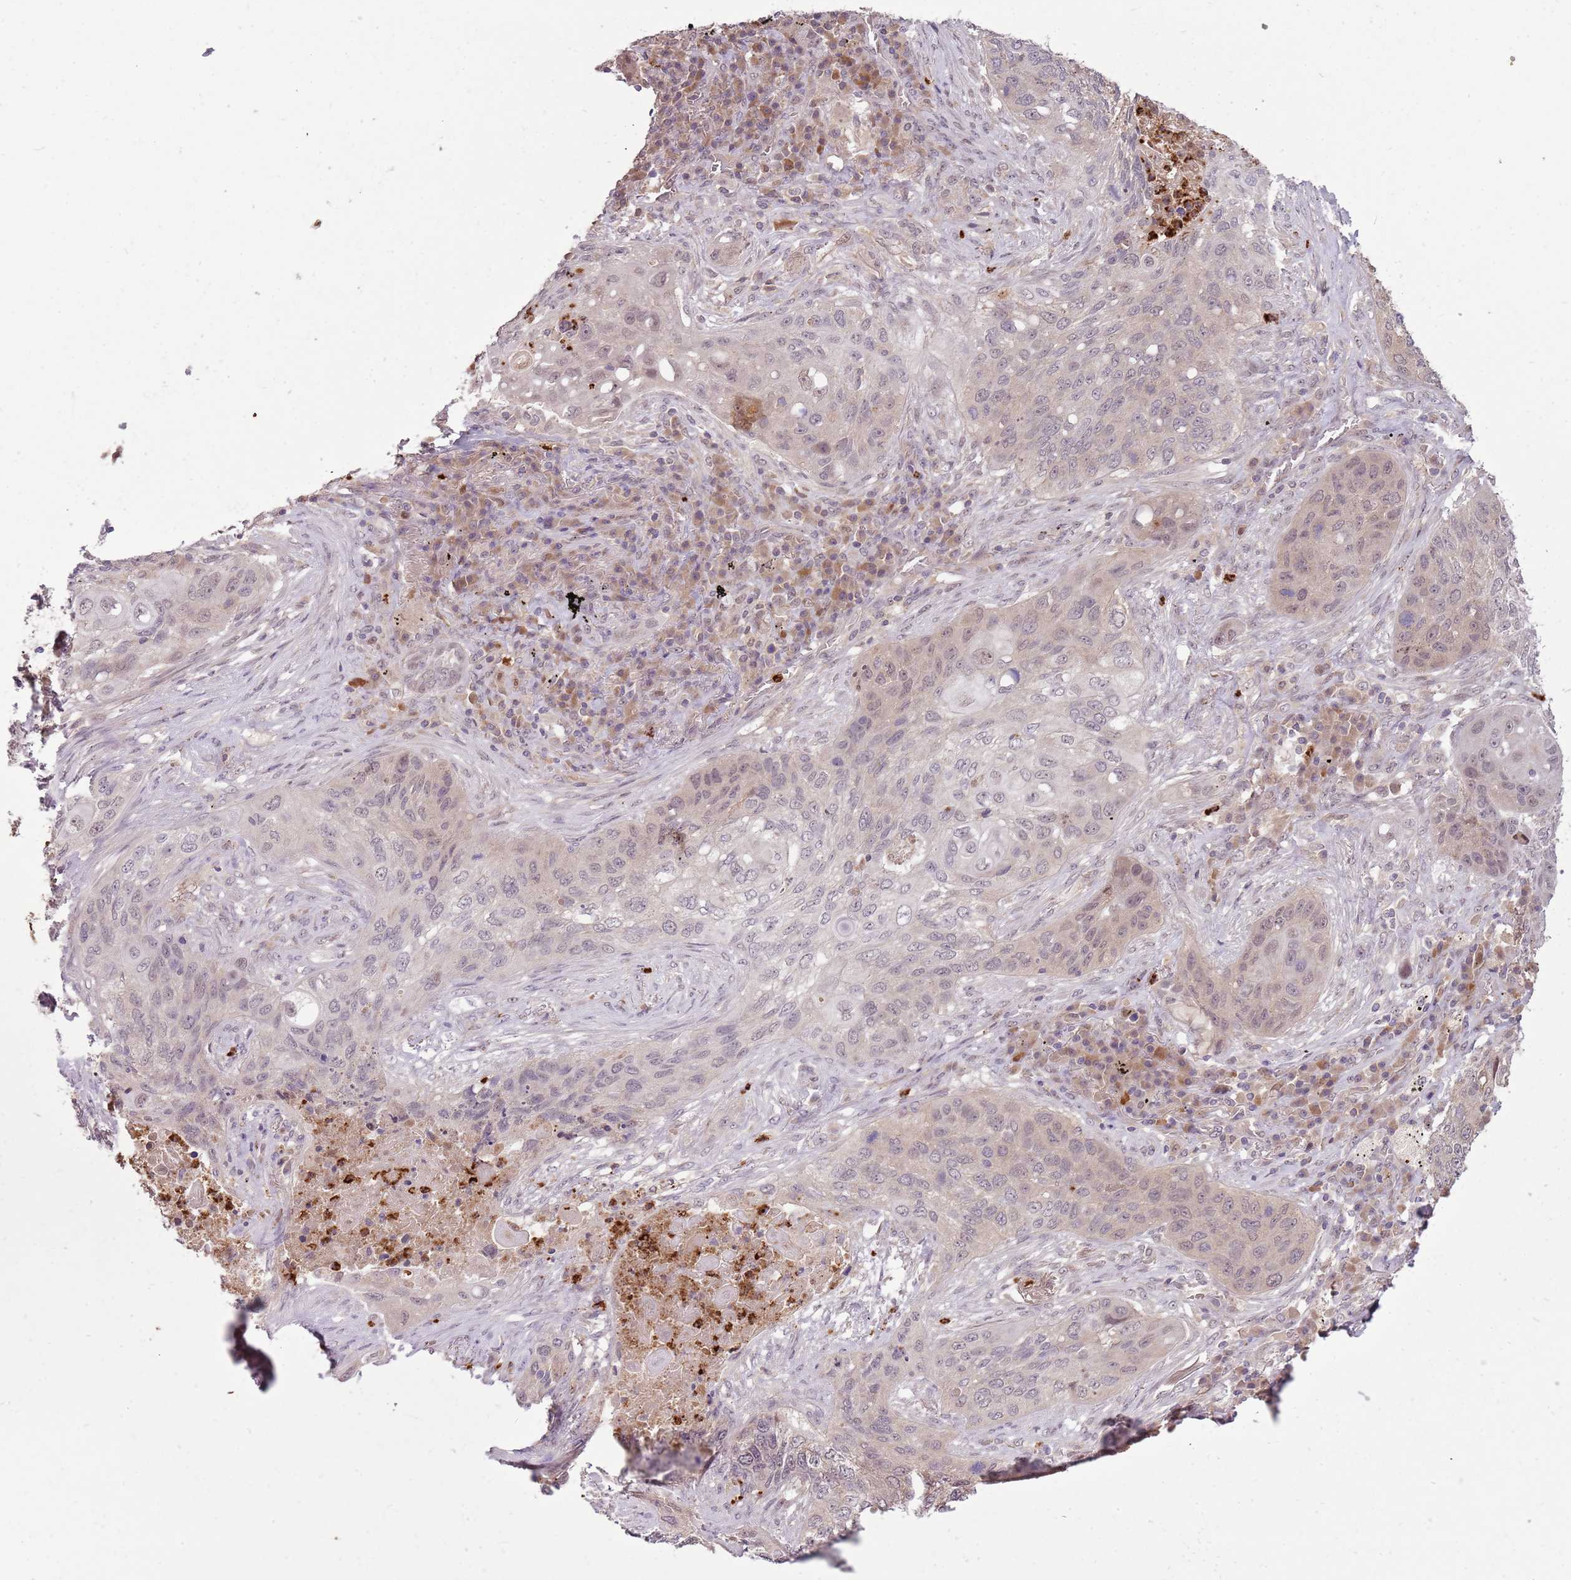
{"staining": {"intensity": "weak", "quantity": "25%-75%", "location": "nuclear"}, "tissue": "lung cancer", "cell_type": "Tumor cells", "image_type": "cancer", "snomed": [{"axis": "morphology", "description": "Squamous cell carcinoma, NOS"}, {"axis": "topography", "description": "Lung"}], "caption": "Immunohistochemistry (IHC) staining of squamous cell carcinoma (lung), which demonstrates low levels of weak nuclear expression in approximately 25%-75% of tumor cells indicating weak nuclear protein positivity. The staining was performed using DAB (brown) for protein detection and nuclei were counterstained in hematoxylin (blue).", "gene": "NBPF6", "patient": {"sex": "female", "age": 63}}